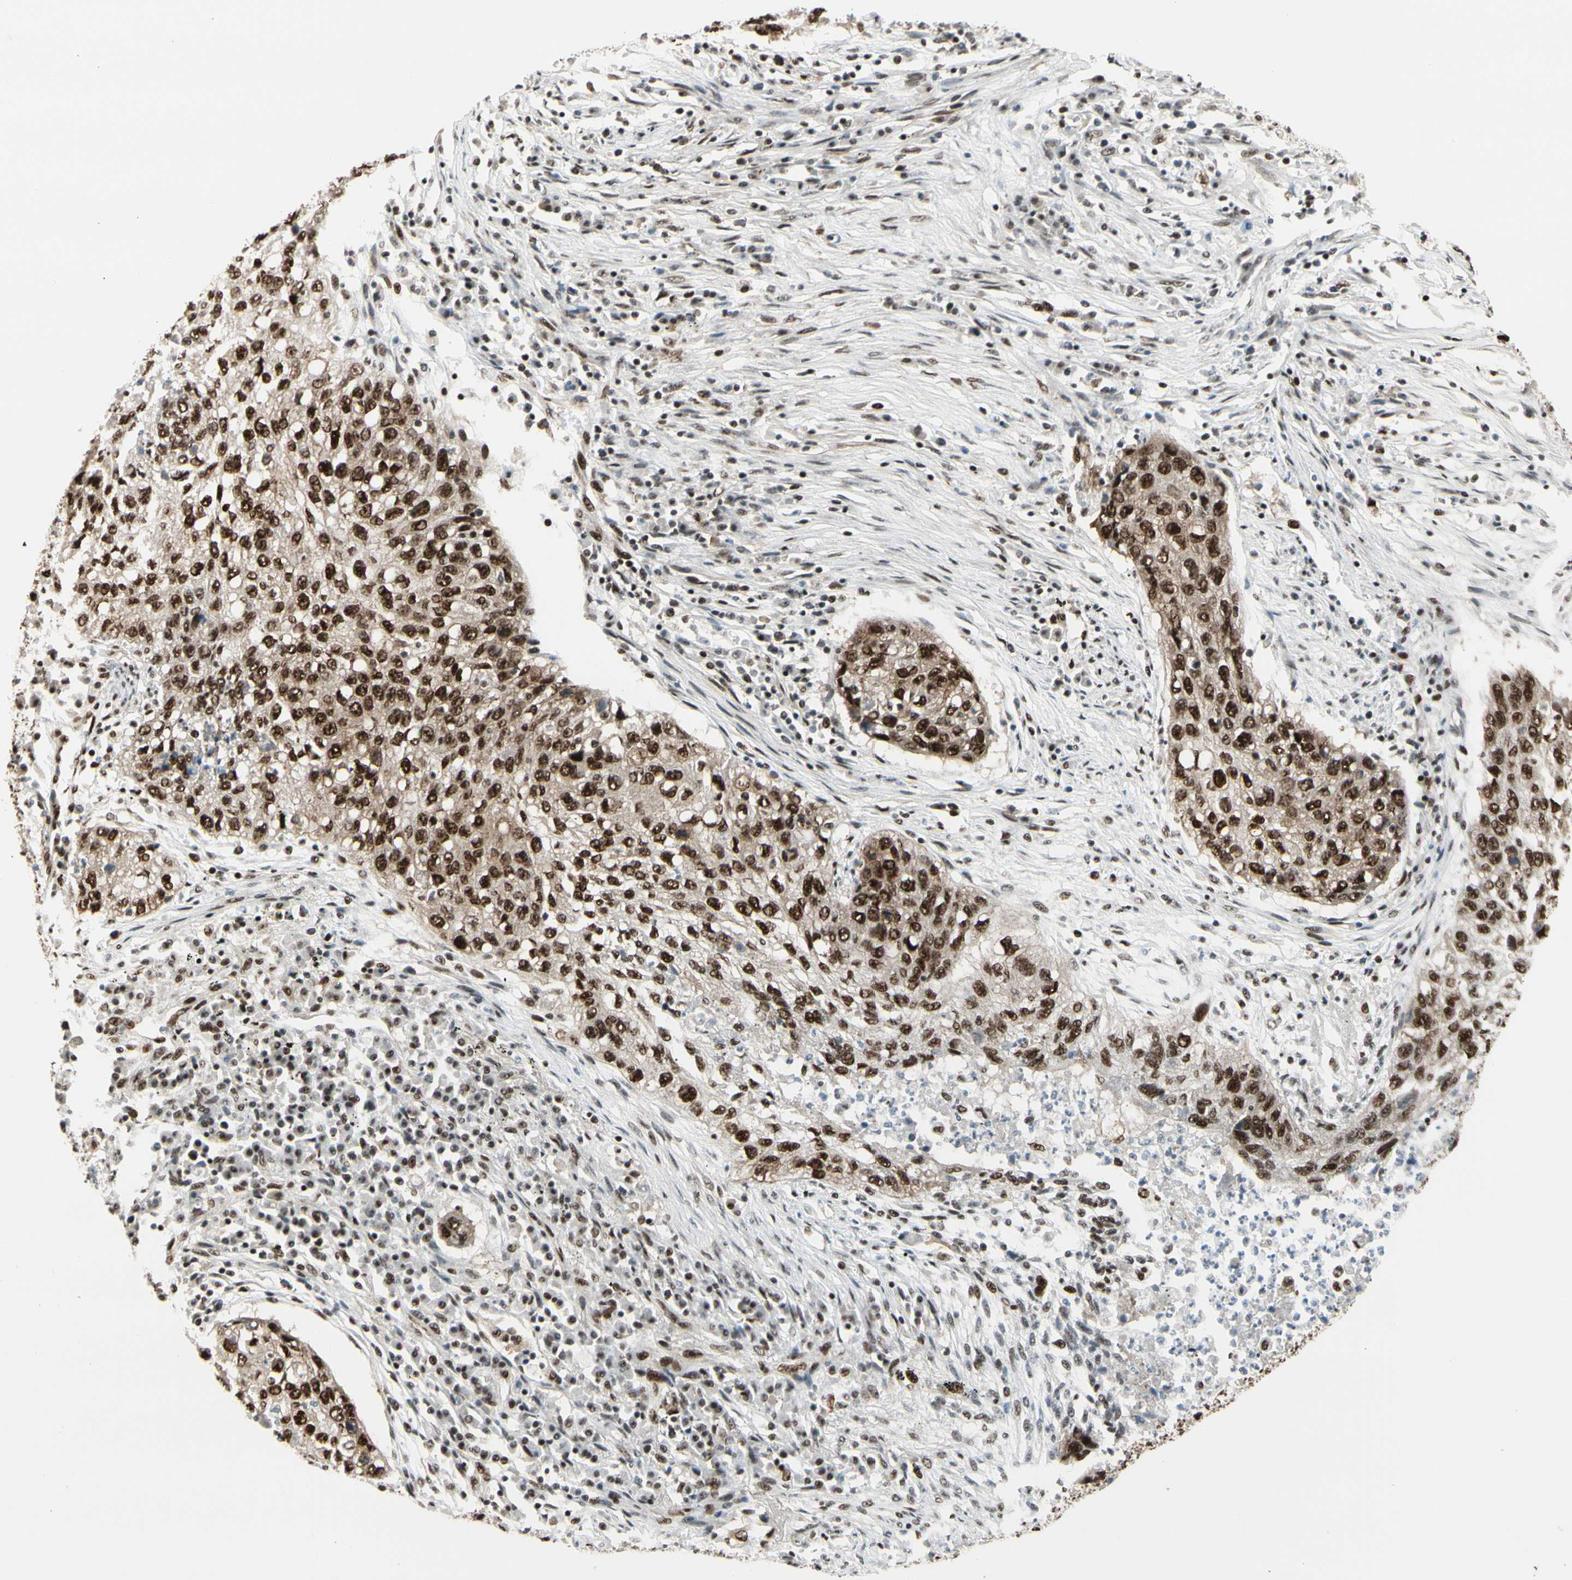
{"staining": {"intensity": "strong", "quantity": ">75%", "location": "nuclear"}, "tissue": "lung cancer", "cell_type": "Tumor cells", "image_type": "cancer", "snomed": [{"axis": "morphology", "description": "Squamous cell carcinoma, NOS"}, {"axis": "topography", "description": "Lung"}], "caption": "Protein expression analysis of human lung cancer (squamous cell carcinoma) reveals strong nuclear positivity in about >75% of tumor cells.", "gene": "HEXIM1", "patient": {"sex": "female", "age": 63}}